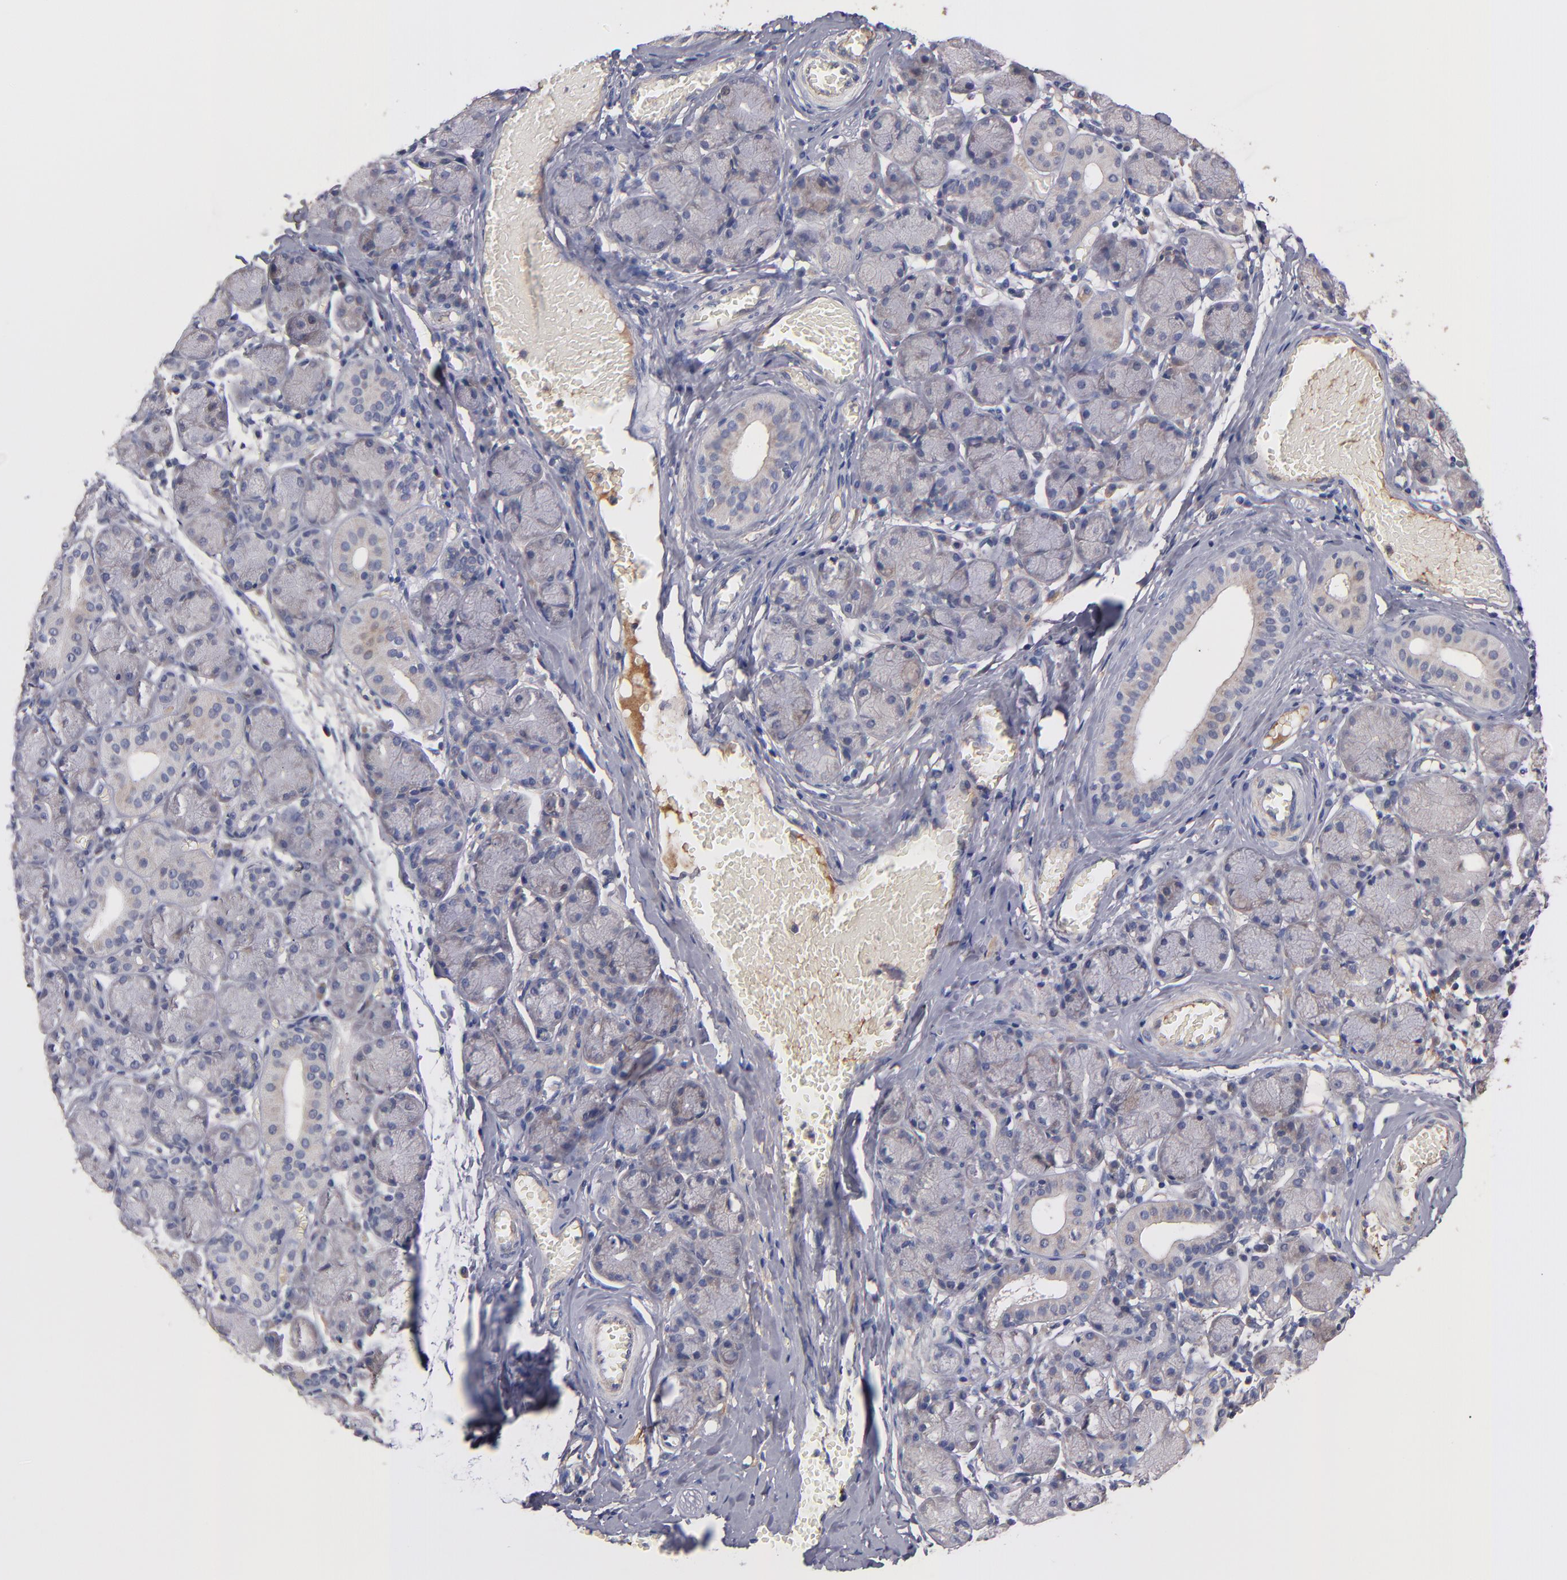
{"staining": {"intensity": "weak", "quantity": ">75%", "location": "cytoplasmic/membranous"}, "tissue": "salivary gland", "cell_type": "Glandular cells", "image_type": "normal", "snomed": [{"axis": "morphology", "description": "Normal tissue, NOS"}, {"axis": "topography", "description": "Salivary gland"}], "caption": "Protein analysis of normal salivary gland reveals weak cytoplasmic/membranous positivity in approximately >75% of glandular cells. (DAB (3,3'-diaminobenzidine) = brown stain, brightfield microscopy at high magnification).", "gene": "DACT1", "patient": {"sex": "female", "age": 24}}